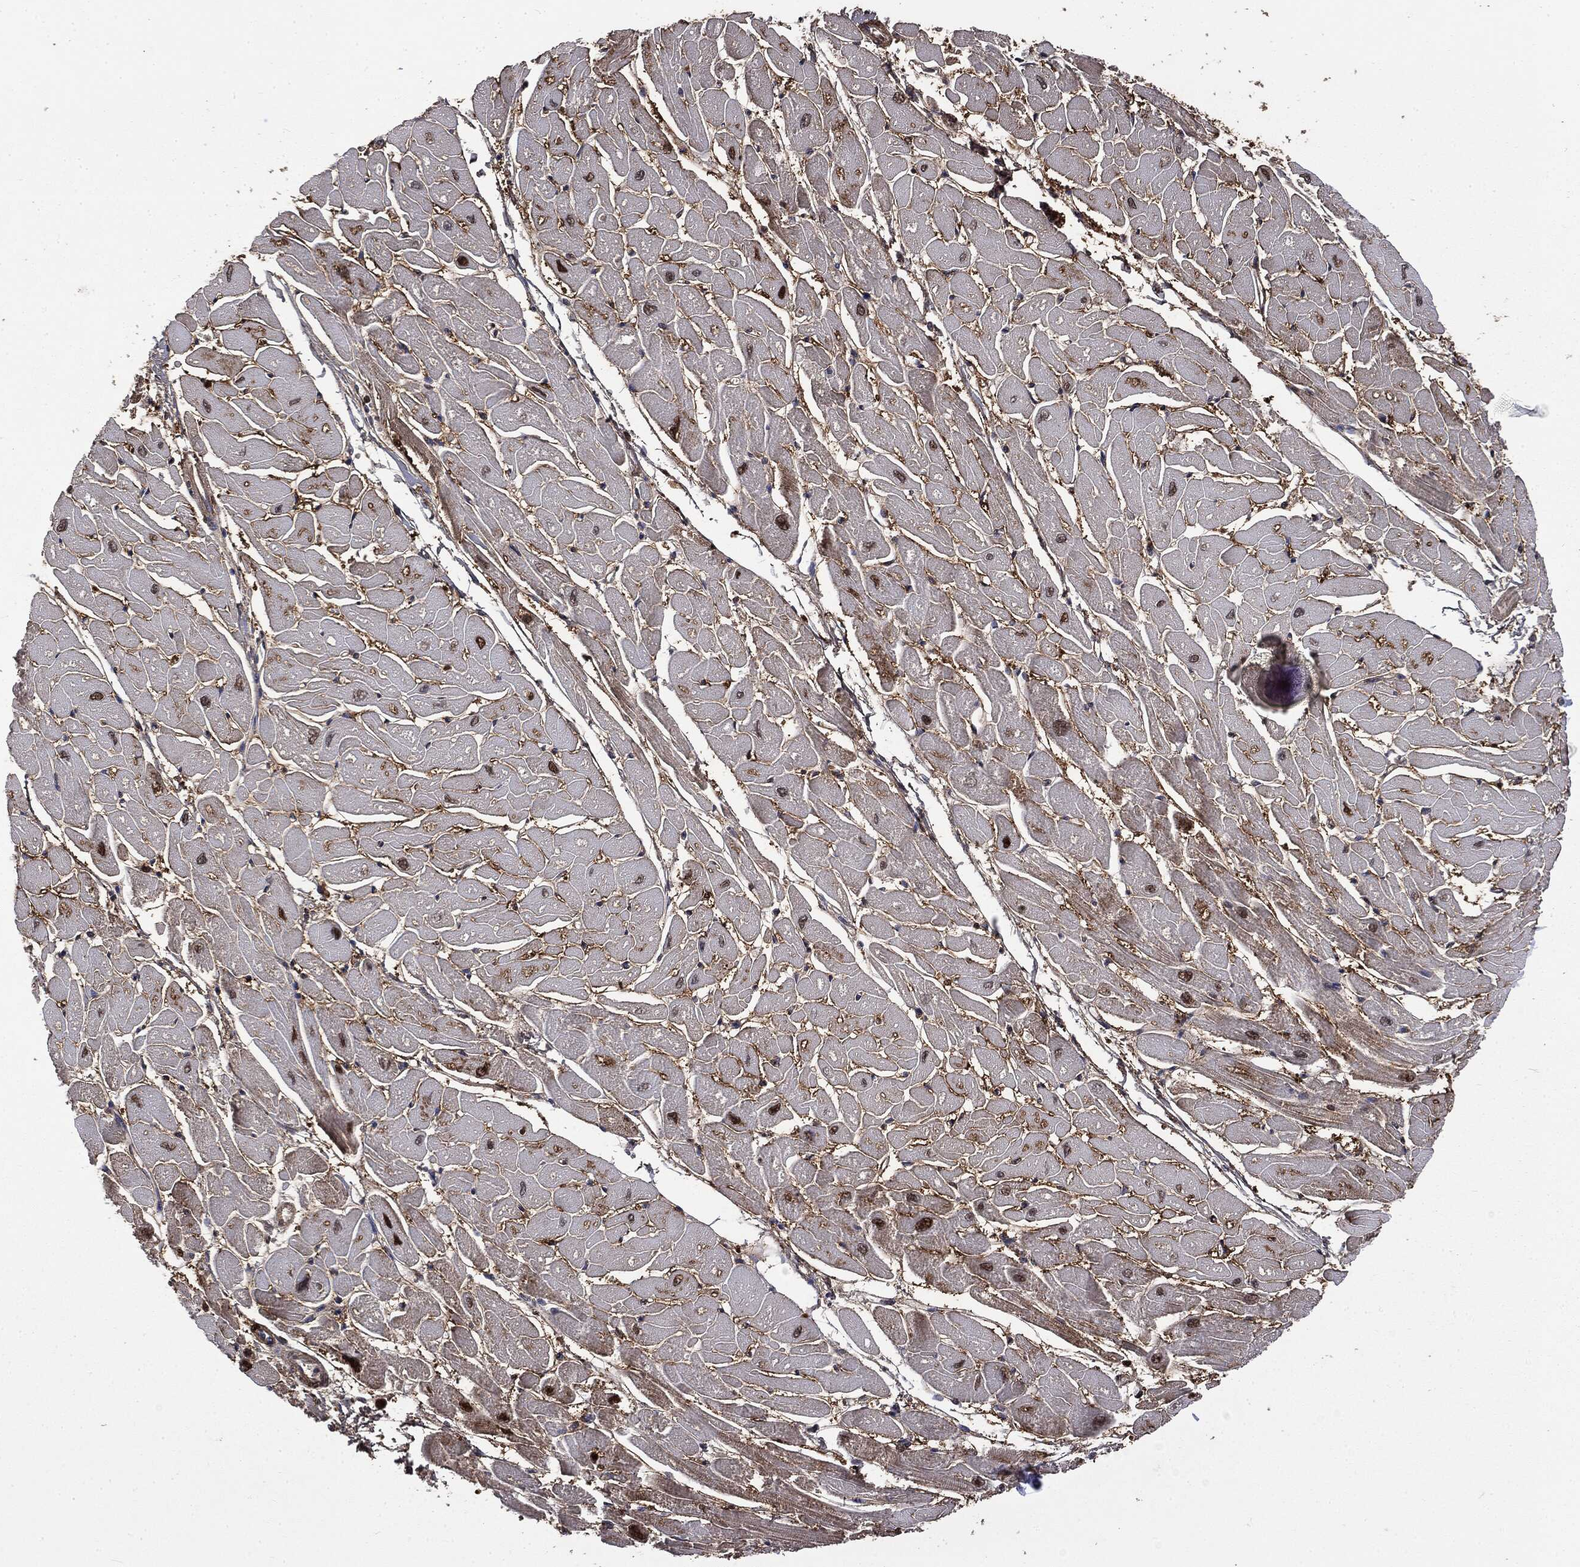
{"staining": {"intensity": "moderate", "quantity": "25%-75%", "location": "cytoplasmic/membranous,nuclear"}, "tissue": "heart muscle", "cell_type": "Cardiomyocytes", "image_type": "normal", "snomed": [{"axis": "morphology", "description": "Normal tissue, NOS"}, {"axis": "topography", "description": "Heart"}], "caption": "A high-resolution photomicrograph shows immunohistochemistry staining of normal heart muscle, which demonstrates moderate cytoplasmic/membranous,nuclear expression in approximately 25%-75% of cardiomyocytes.", "gene": "GPI", "patient": {"sex": "male", "age": 57}}